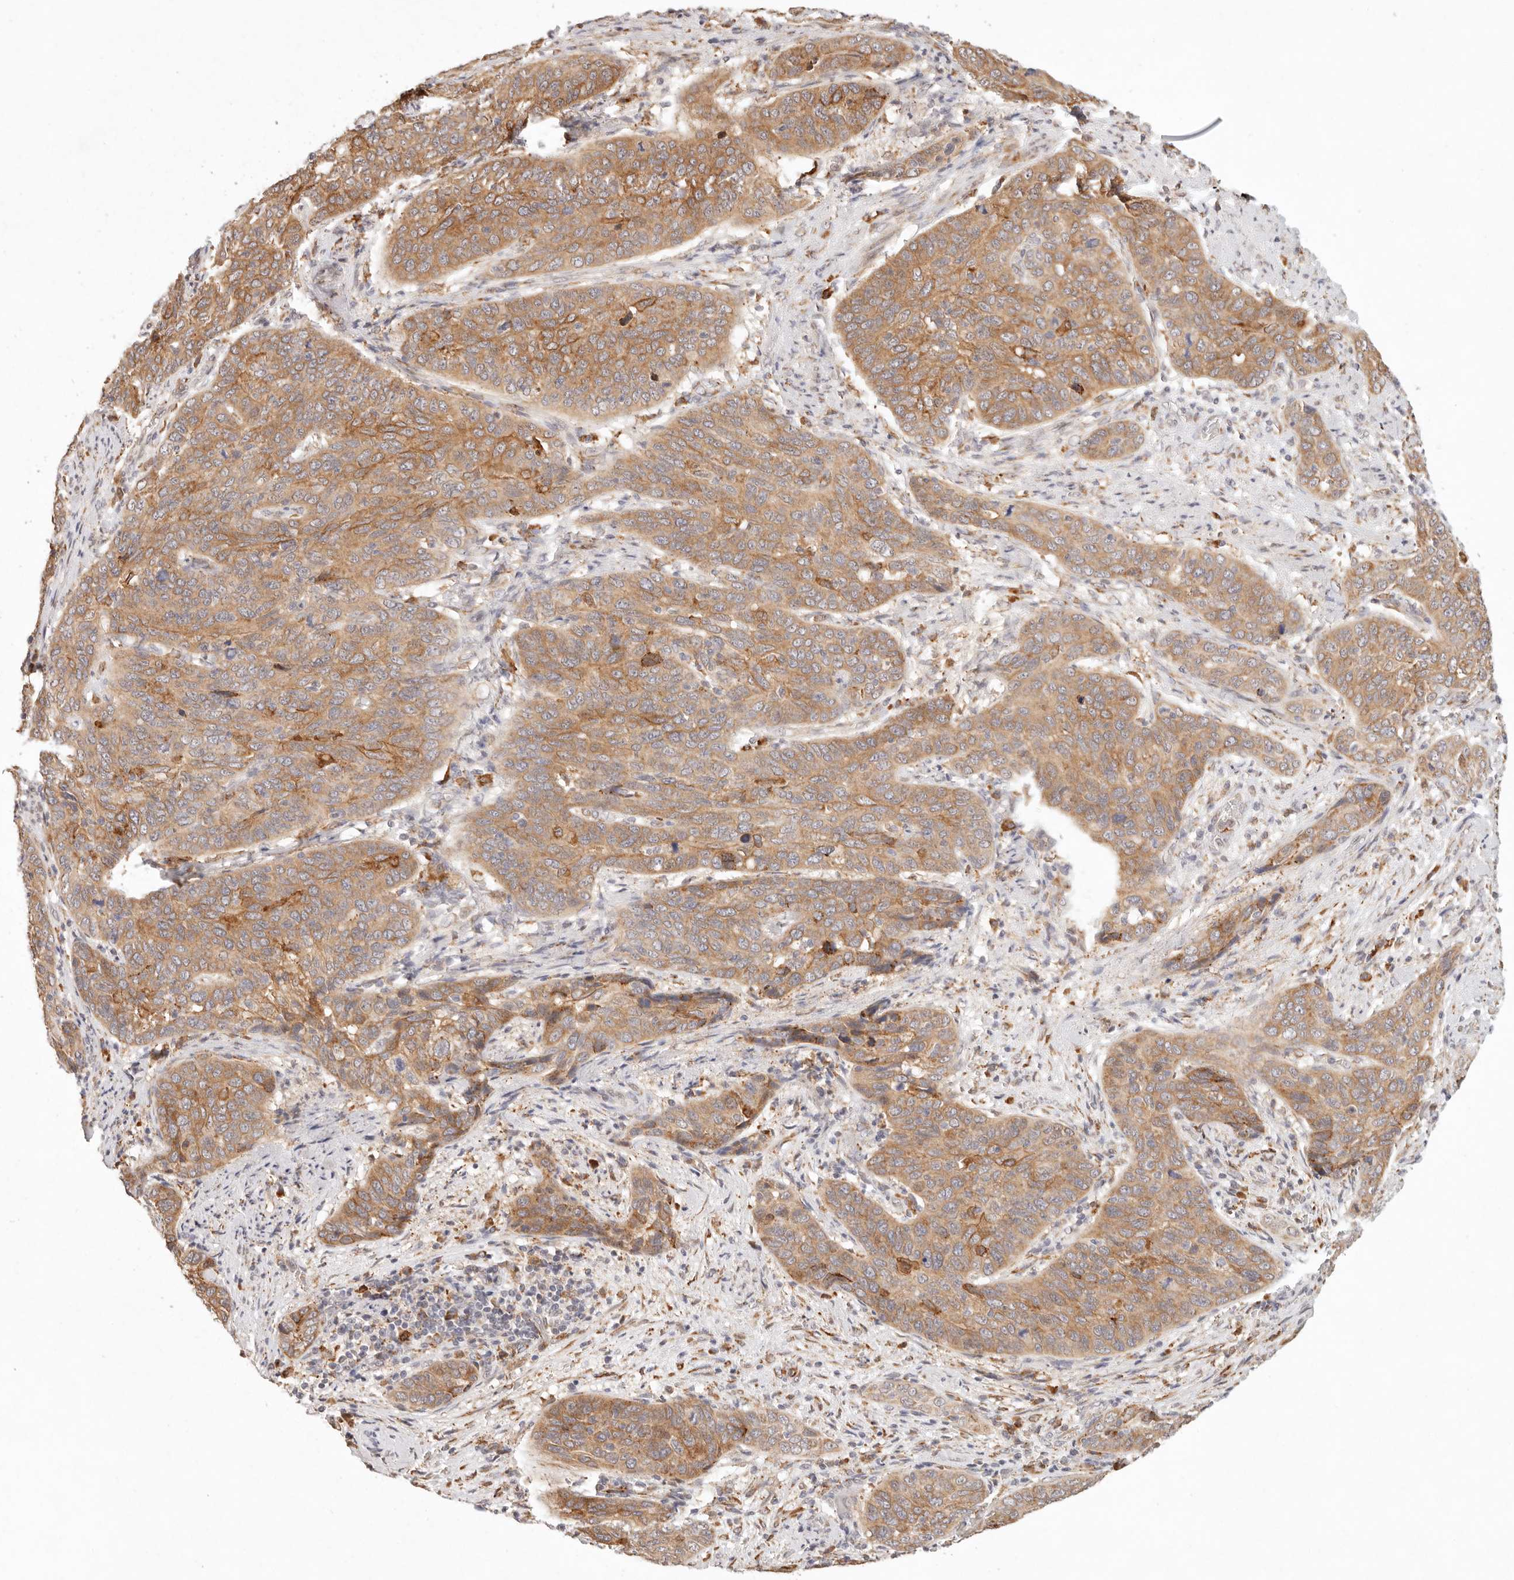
{"staining": {"intensity": "moderate", "quantity": ">75%", "location": "cytoplasmic/membranous"}, "tissue": "cervical cancer", "cell_type": "Tumor cells", "image_type": "cancer", "snomed": [{"axis": "morphology", "description": "Squamous cell carcinoma, NOS"}, {"axis": "topography", "description": "Cervix"}], "caption": "IHC staining of cervical squamous cell carcinoma, which reveals medium levels of moderate cytoplasmic/membranous staining in approximately >75% of tumor cells indicating moderate cytoplasmic/membranous protein positivity. The staining was performed using DAB (brown) for protein detection and nuclei were counterstained in hematoxylin (blue).", "gene": "C1orf127", "patient": {"sex": "female", "age": 60}}